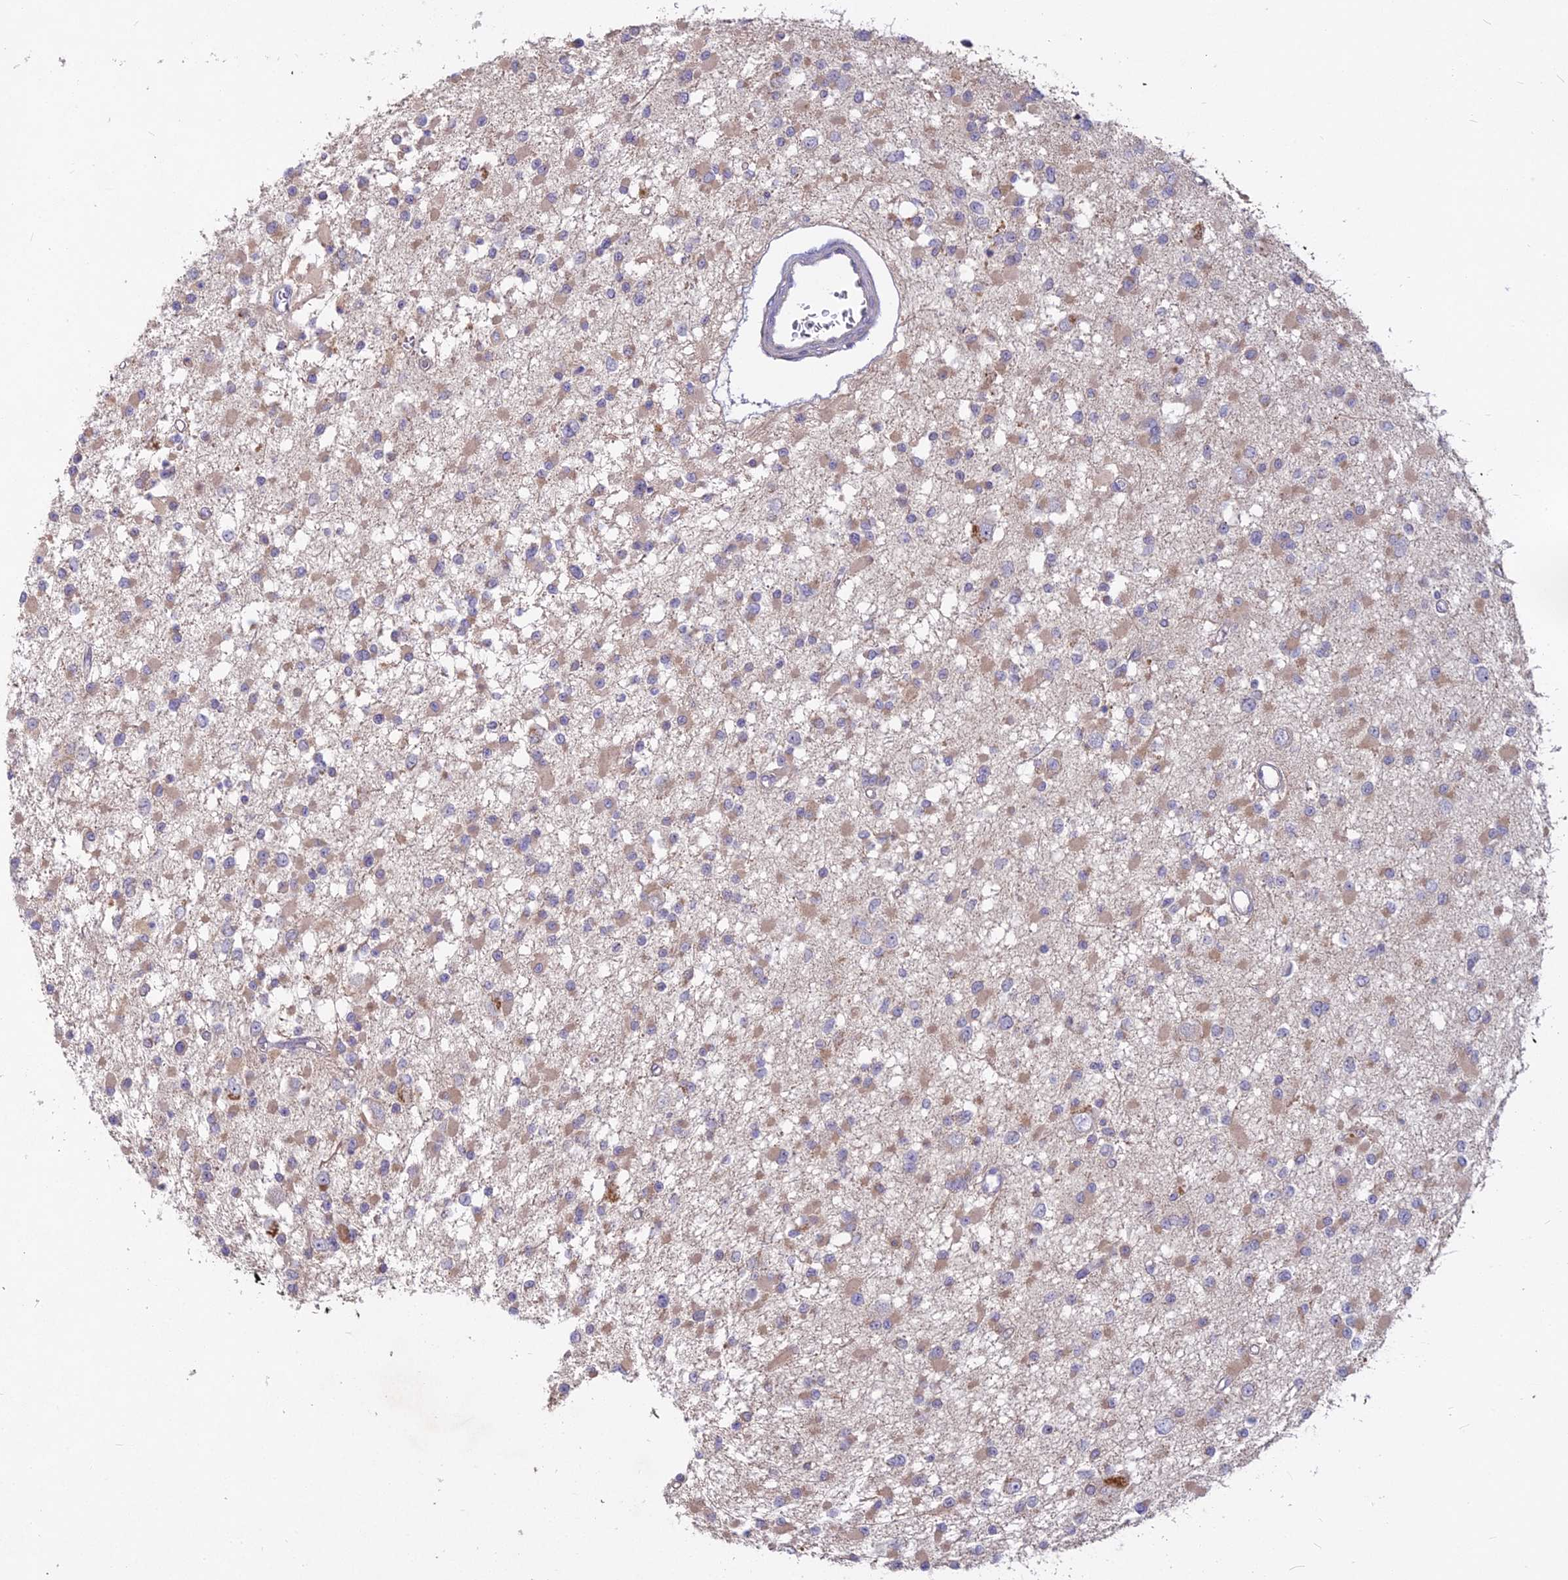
{"staining": {"intensity": "weak", "quantity": "25%-75%", "location": "cytoplasmic/membranous"}, "tissue": "glioma", "cell_type": "Tumor cells", "image_type": "cancer", "snomed": [{"axis": "morphology", "description": "Glioma, malignant, Low grade"}, {"axis": "topography", "description": "Brain"}], "caption": "Weak cytoplasmic/membranous staining is appreciated in about 25%-75% of tumor cells in malignant glioma (low-grade).", "gene": "MICU2", "patient": {"sex": "female", "age": 22}}